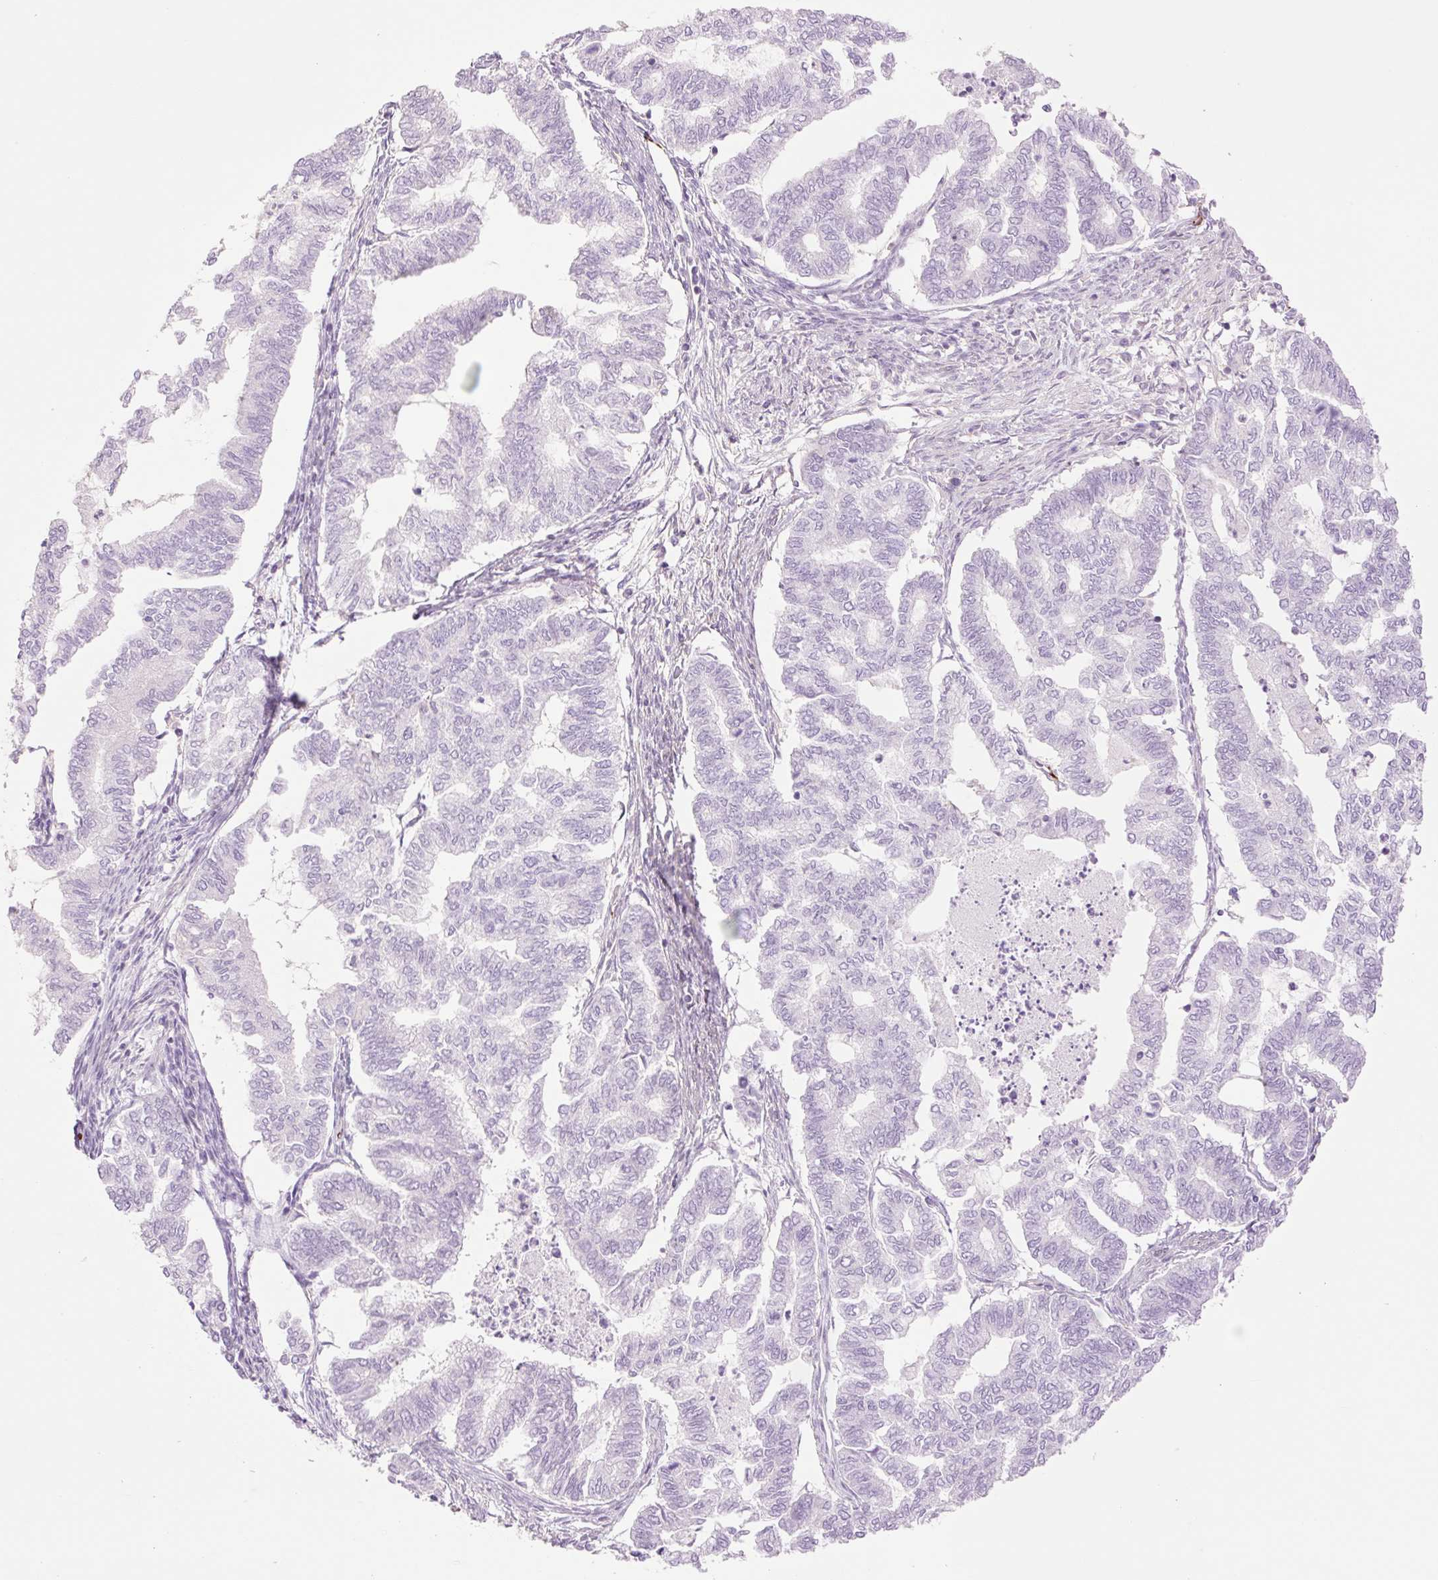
{"staining": {"intensity": "negative", "quantity": "none", "location": "none"}, "tissue": "endometrial cancer", "cell_type": "Tumor cells", "image_type": "cancer", "snomed": [{"axis": "morphology", "description": "Adenocarcinoma, NOS"}, {"axis": "topography", "description": "Endometrium"}], "caption": "Photomicrograph shows no protein expression in tumor cells of adenocarcinoma (endometrial) tissue. (Immunohistochemistry (ihc), brightfield microscopy, high magnification).", "gene": "ZFYVE21", "patient": {"sex": "female", "age": 79}}